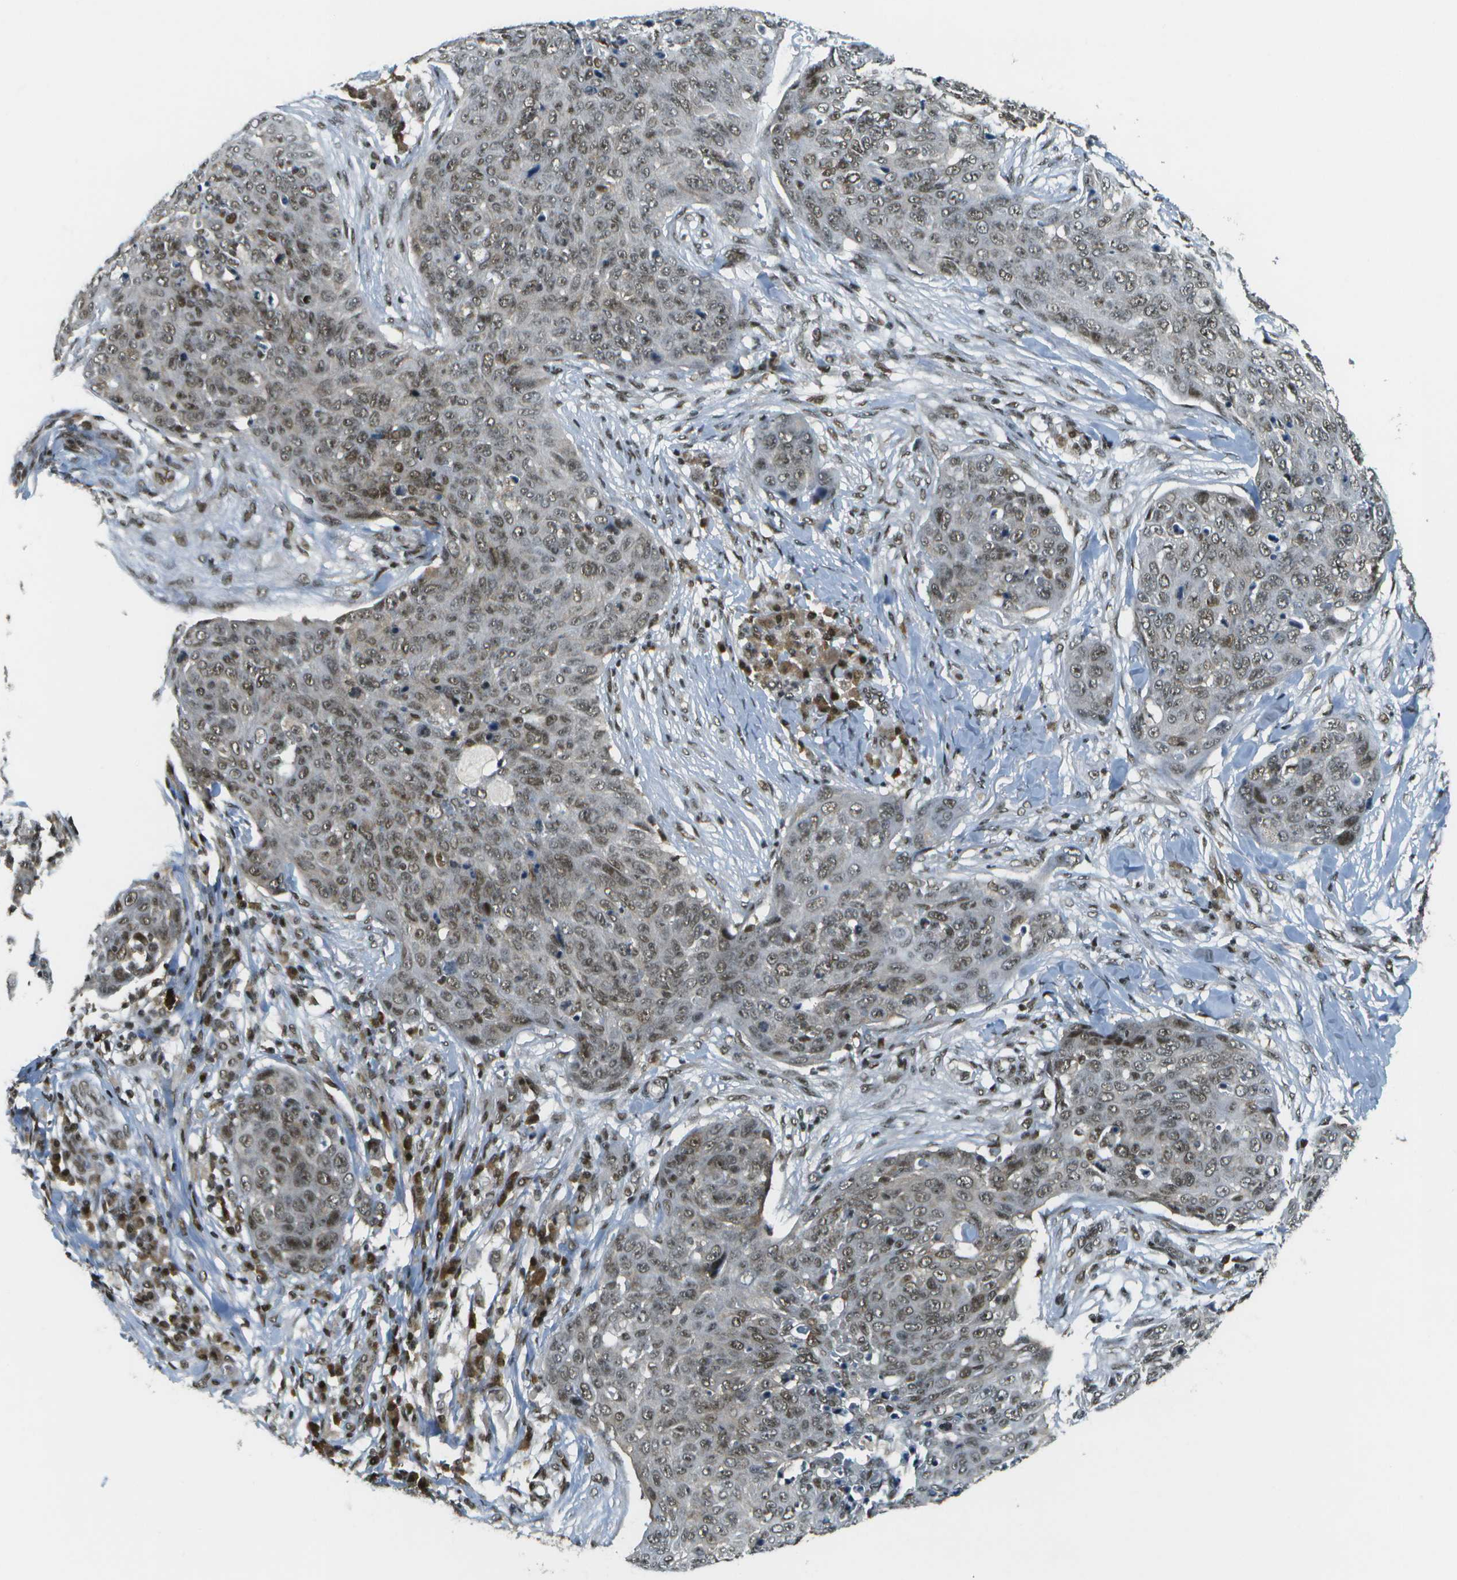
{"staining": {"intensity": "moderate", "quantity": "25%-75%", "location": "nuclear"}, "tissue": "skin cancer", "cell_type": "Tumor cells", "image_type": "cancer", "snomed": [{"axis": "morphology", "description": "Squamous cell carcinoma in situ, NOS"}, {"axis": "morphology", "description": "Squamous cell carcinoma, NOS"}, {"axis": "topography", "description": "Skin"}], "caption": "This is a photomicrograph of immunohistochemistry (IHC) staining of skin cancer (squamous cell carcinoma), which shows moderate expression in the nuclear of tumor cells.", "gene": "IRF7", "patient": {"sex": "male", "age": 93}}